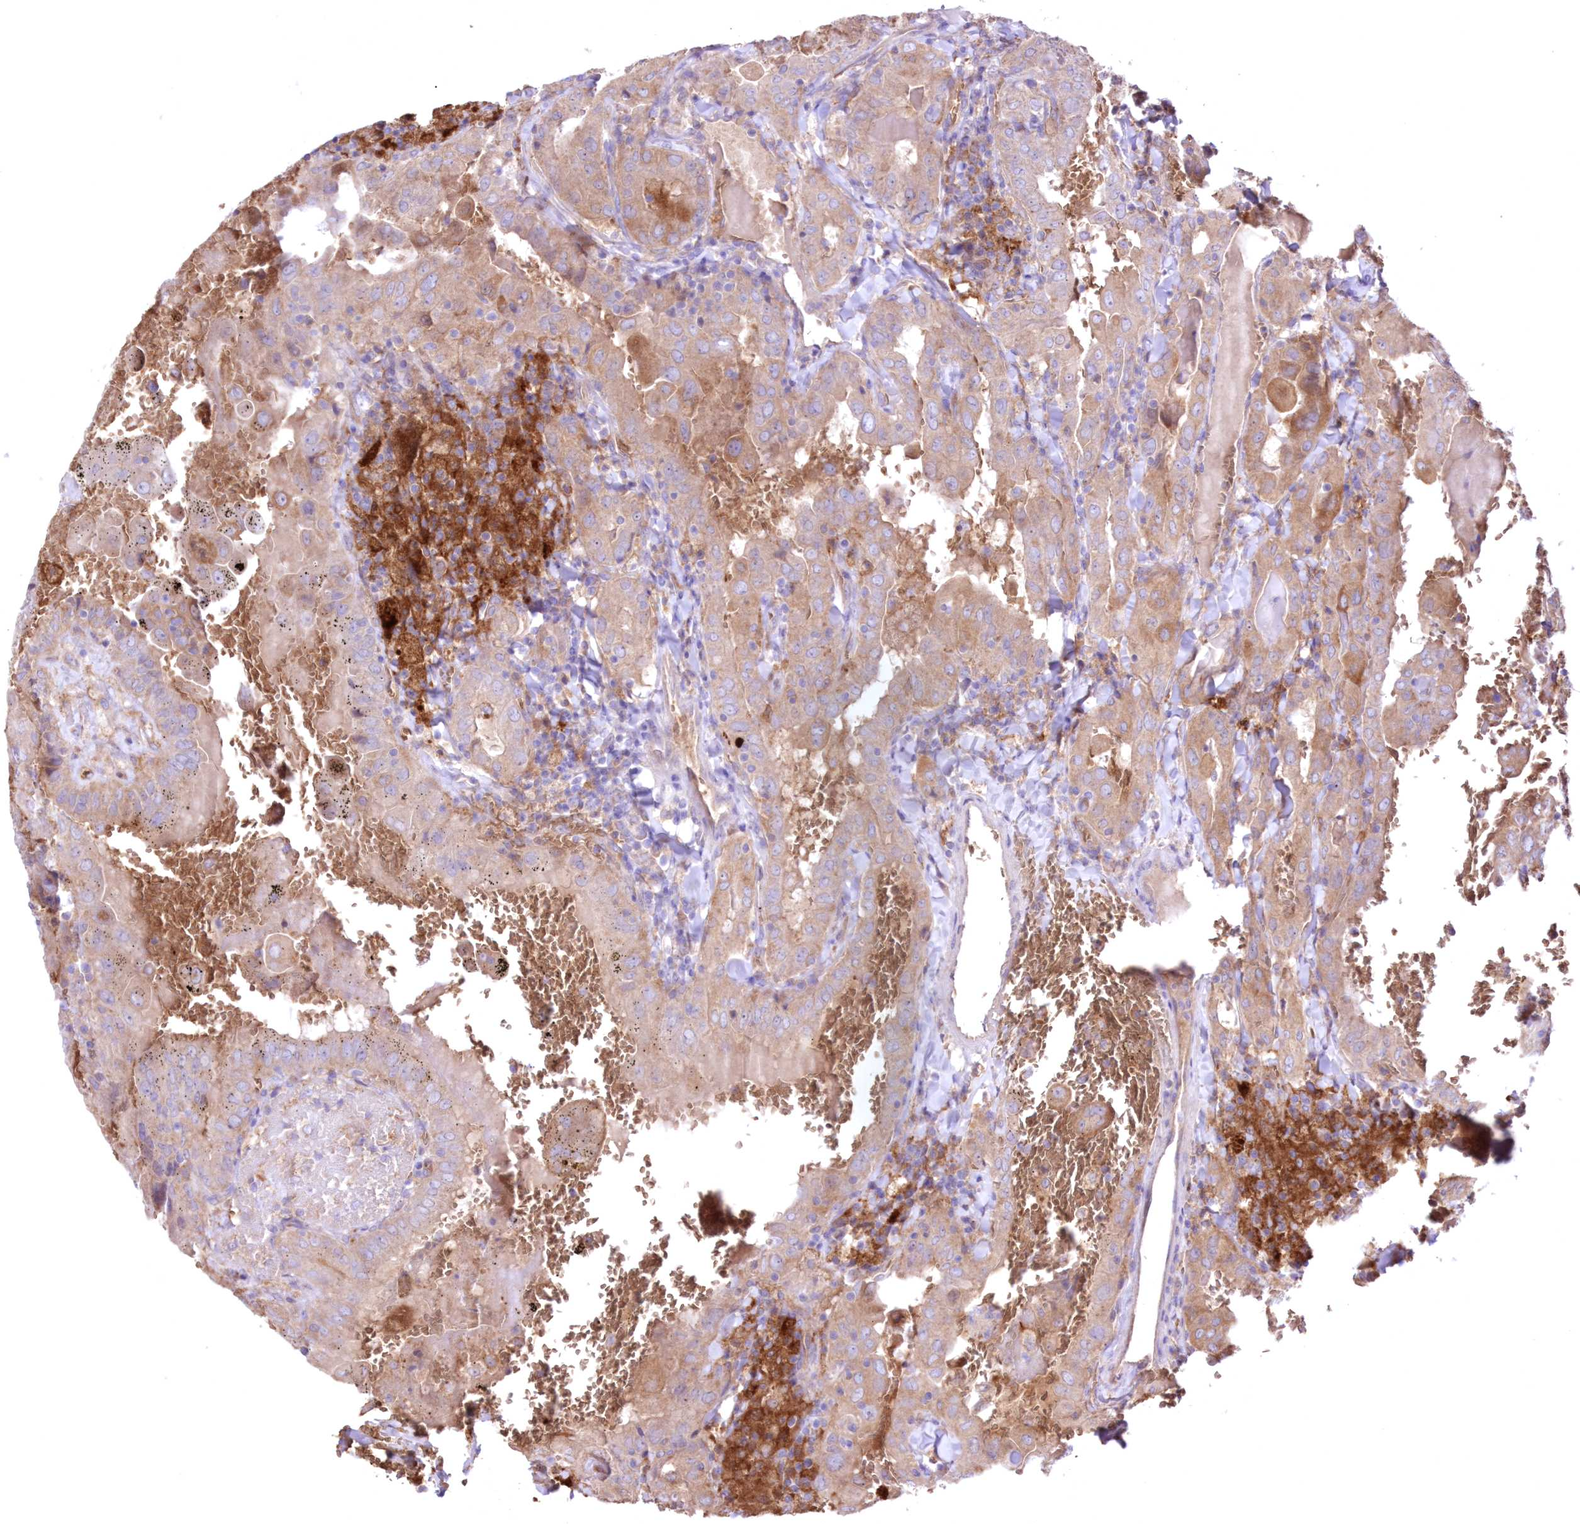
{"staining": {"intensity": "weak", "quantity": "25%-75%", "location": "cytoplasmic/membranous"}, "tissue": "thyroid cancer", "cell_type": "Tumor cells", "image_type": "cancer", "snomed": [{"axis": "morphology", "description": "Papillary adenocarcinoma, NOS"}, {"axis": "topography", "description": "Thyroid gland"}], "caption": "There is low levels of weak cytoplasmic/membranous staining in tumor cells of thyroid papillary adenocarcinoma, as demonstrated by immunohistochemical staining (brown color).", "gene": "FCHO2", "patient": {"sex": "female", "age": 72}}